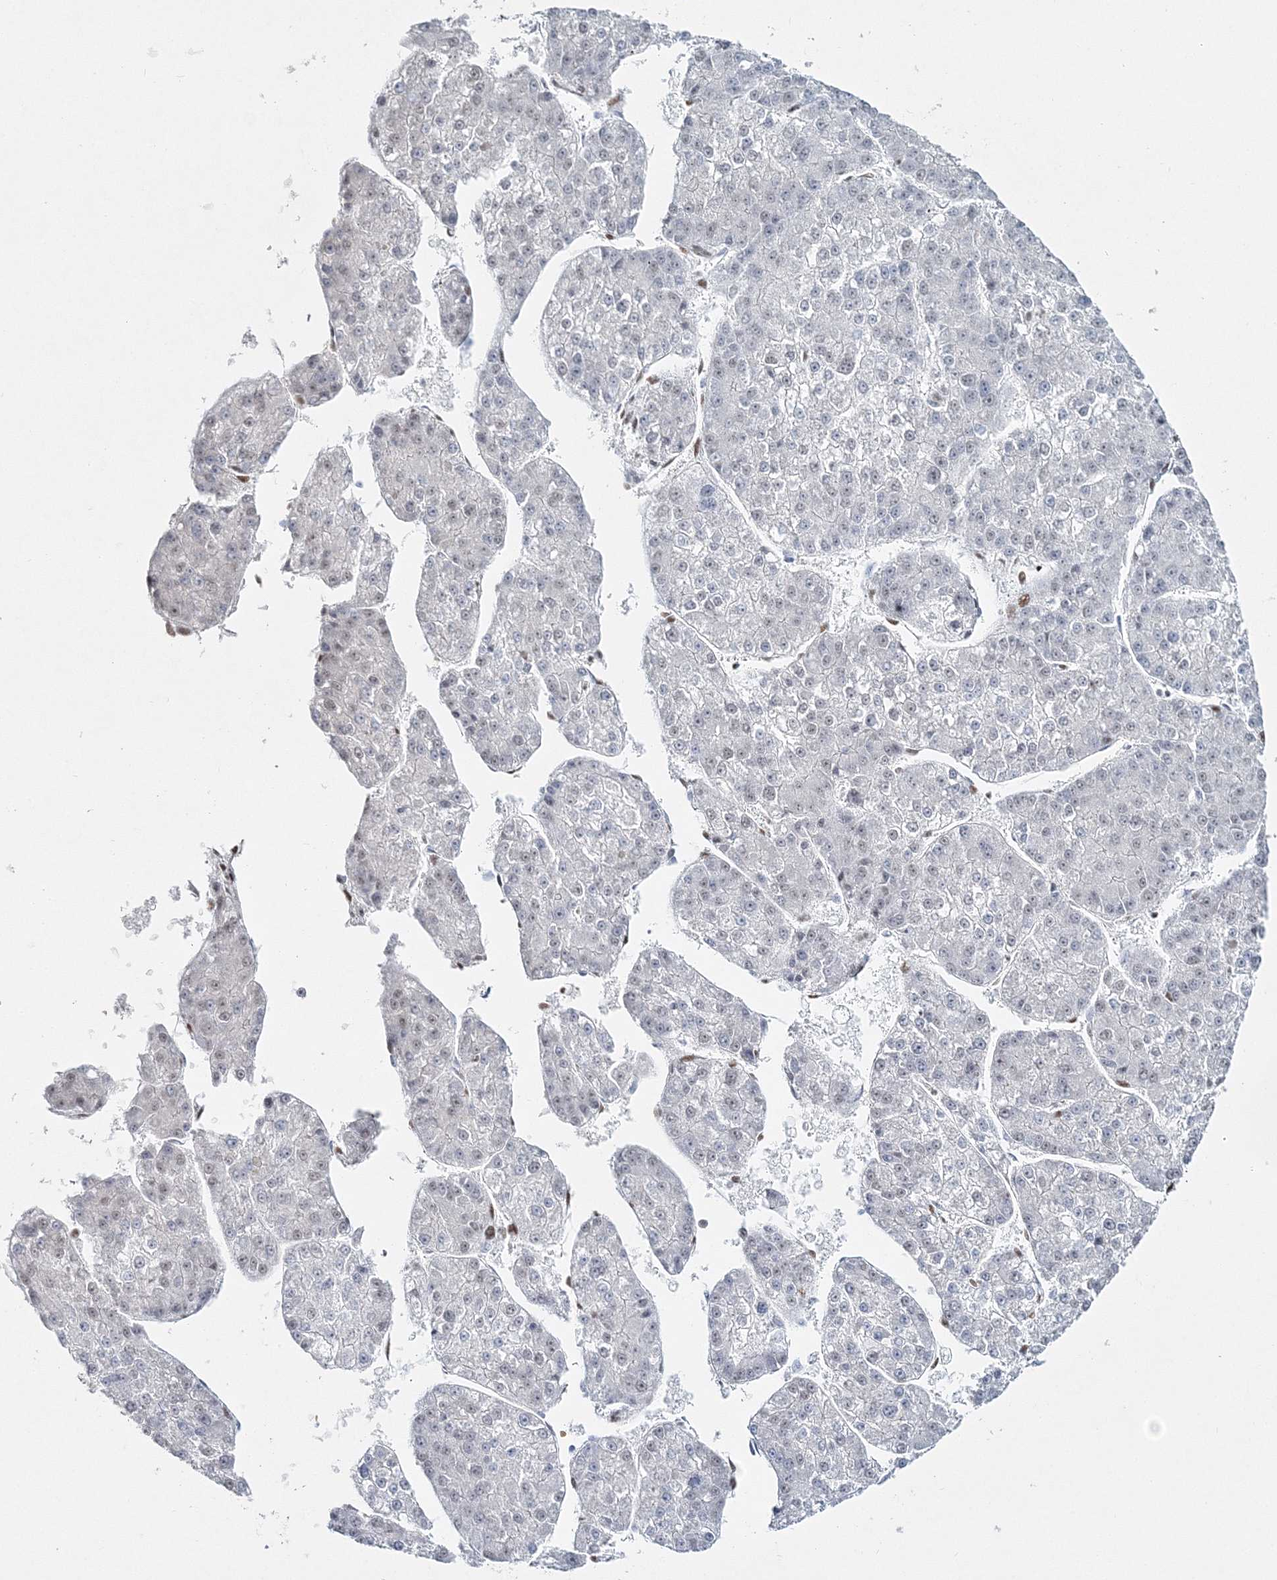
{"staining": {"intensity": "negative", "quantity": "none", "location": "none"}, "tissue": "liver cancer", "cell_type": "Tumor cells", "image_type": "cancer", "snomed": [{"axis": "morphology", "description": "Carcinoma, Hepatocellular, NOS"}, {"axis": "topography", "description": "Liver"}], "caption": "Micrograph shows no significant protein positivity in tumor cells of liver cancer (hepatocellular carcinoma).", "gene": "QRICH1", "patient": {"sex": "female", "age": 73}}